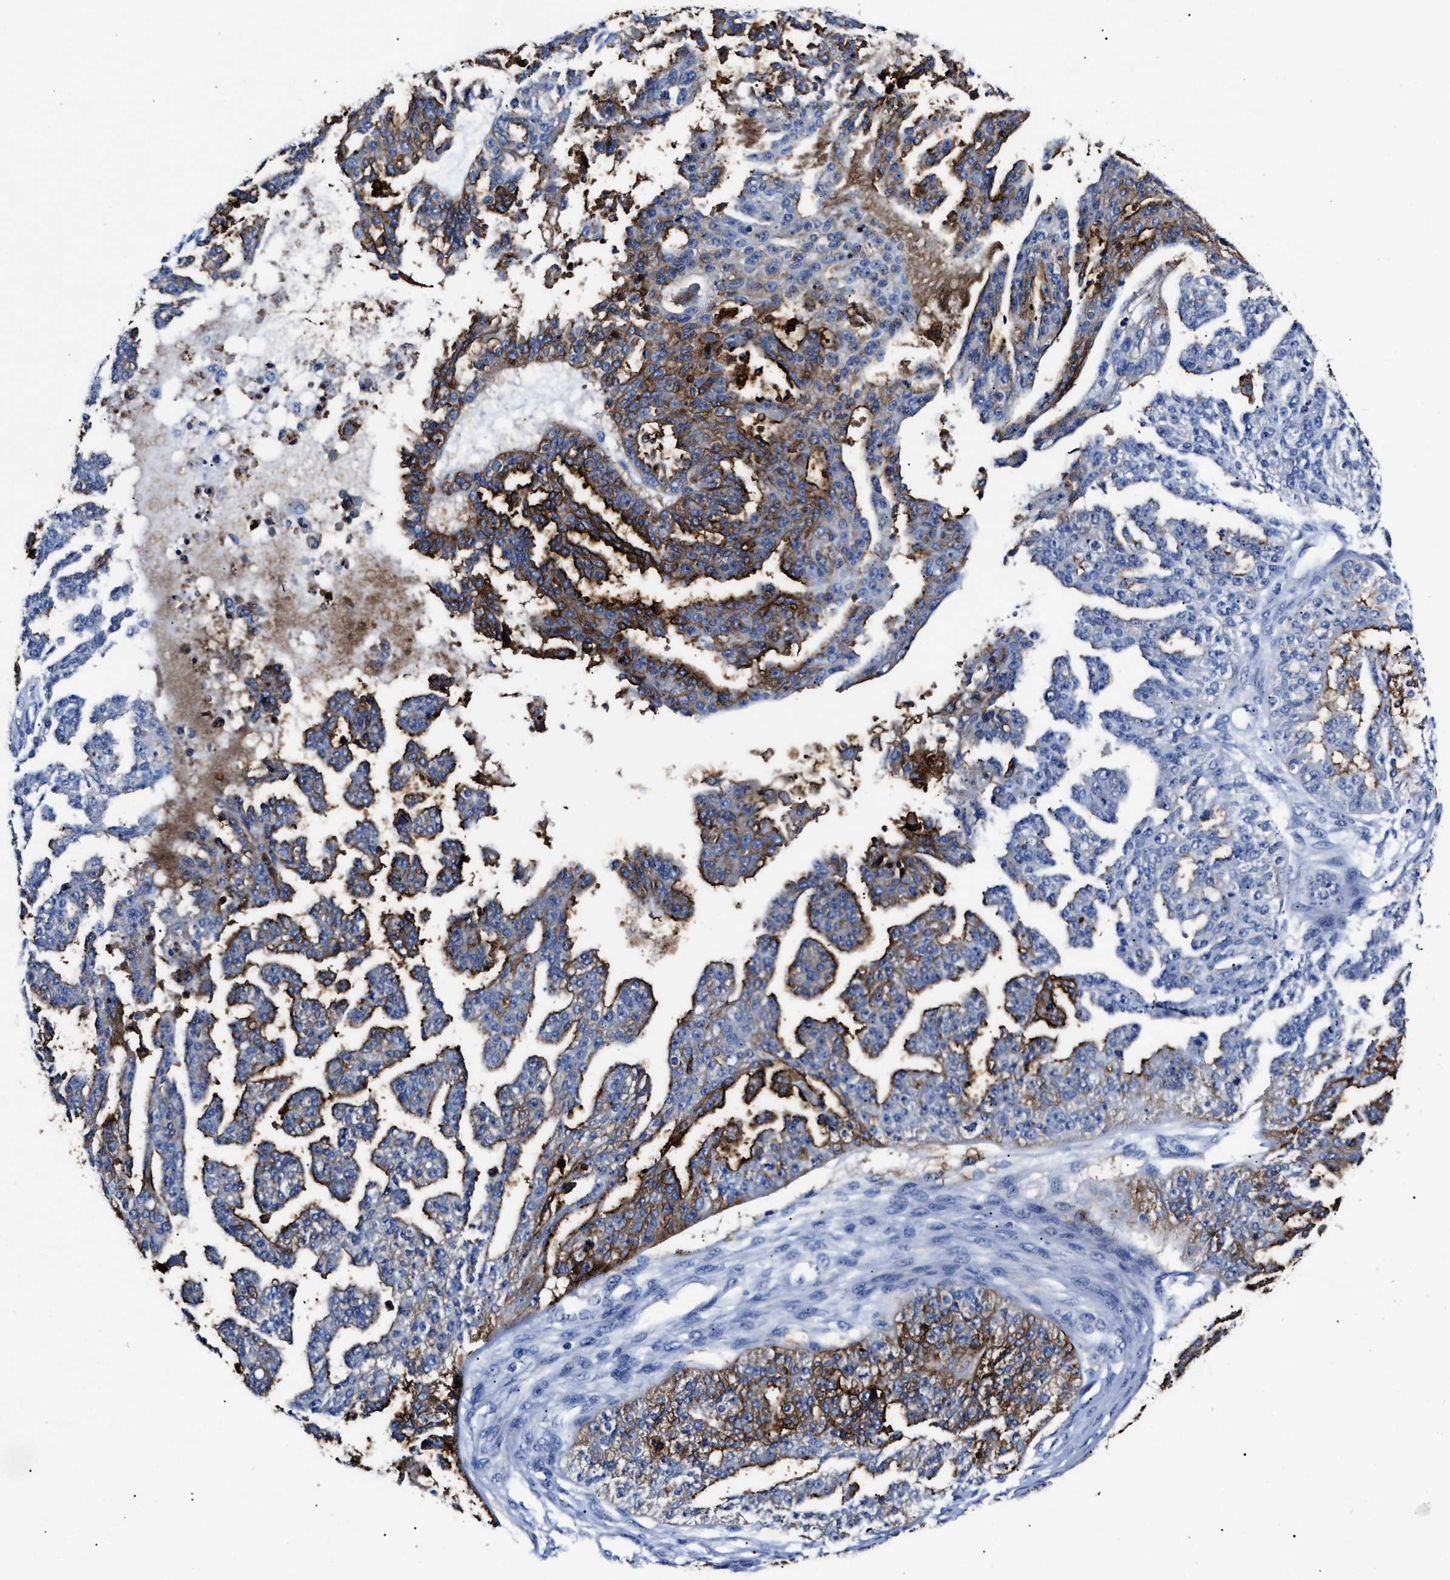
{"staining": {"intensity": "strong", "quantity": ">75%", "location": "cytoplasmic/membranous"}, "tissue": "ovarian cancer", "cell_type": "Tumor cells", "image_type": "cancer", "snomed": [{"axis": "morphology", "description": "Cystadenocarcinoma, serous, NOS"}, {"axis": "topography", "description": "Ovary"}], "caption": "Ovarian cancer was stained to show a protein in brown. There is high levels of strong cytoplasmic/membranous expression in approximately >75% of tumor cells. Using DAB (3,3'-diaminobenzidine) (brown) and hematoxylin (blue) stains, captured at high magnification using brightfield microscopy.", "gene": "ALPG", "patient": {"sex": "female", "age": 58}}